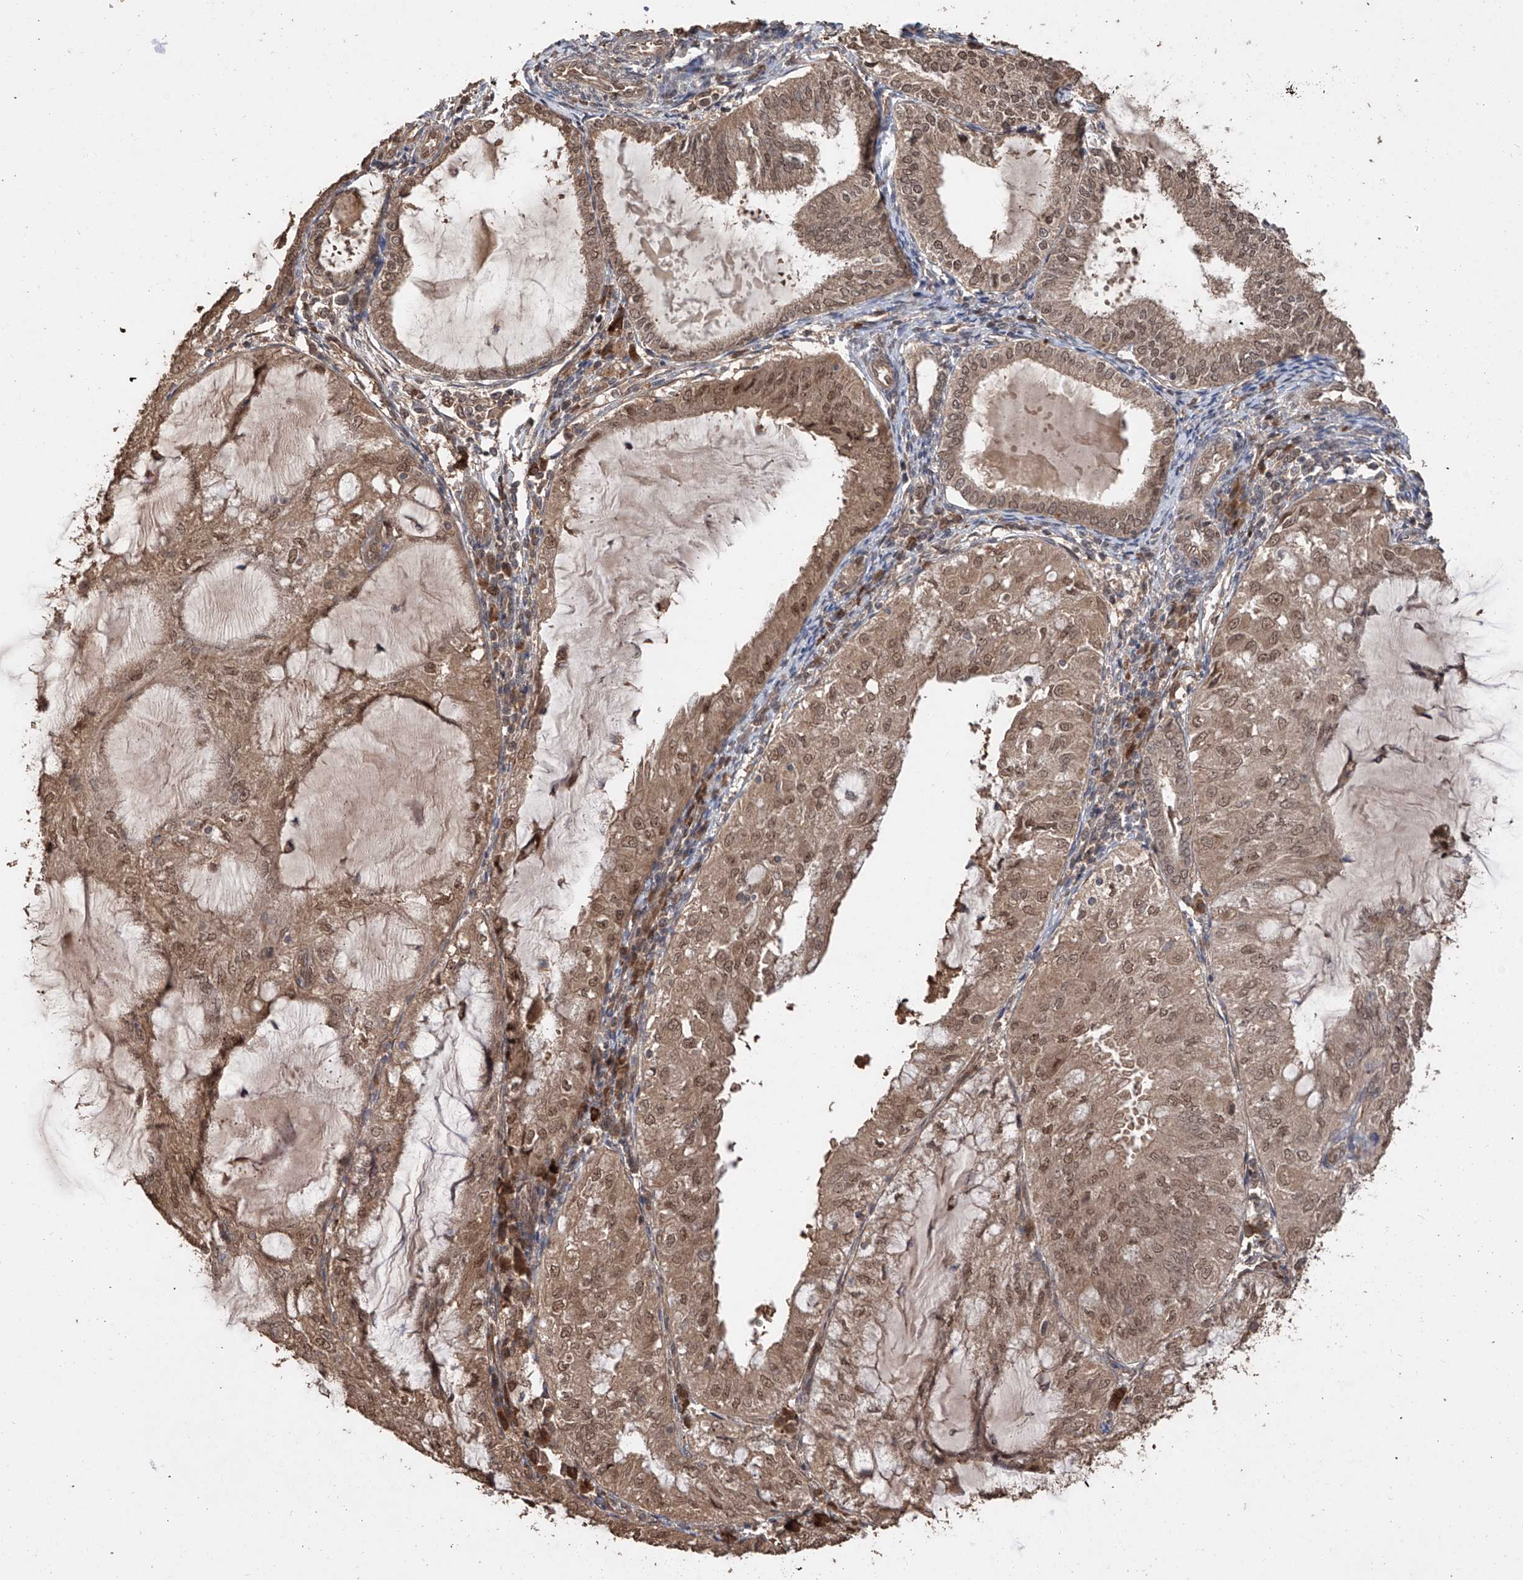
{"staining": {"intensity": "moderate", "quantity": ">75%", "location": "cytoplasmic/membranous,nuclear"}, "tissue": "endometrial cancer", "cell_type": "Tumor cells", "image_type": "cancer", "snomed": [{"axis": "morphology", "description": "Adenocarcinoma, NOS"}, {"axis": "topography", "description": "Endometrium"}], "caption": "Immunohistochemical staining of human endometrial cancer (adenocarcinoma) demonstrates moderate cytoplasmic/membranous and nuclear protein expression in about >75% of tumor cells.", "gene": "FAM135A", "patient": {"sex": "female", "age": 81}}